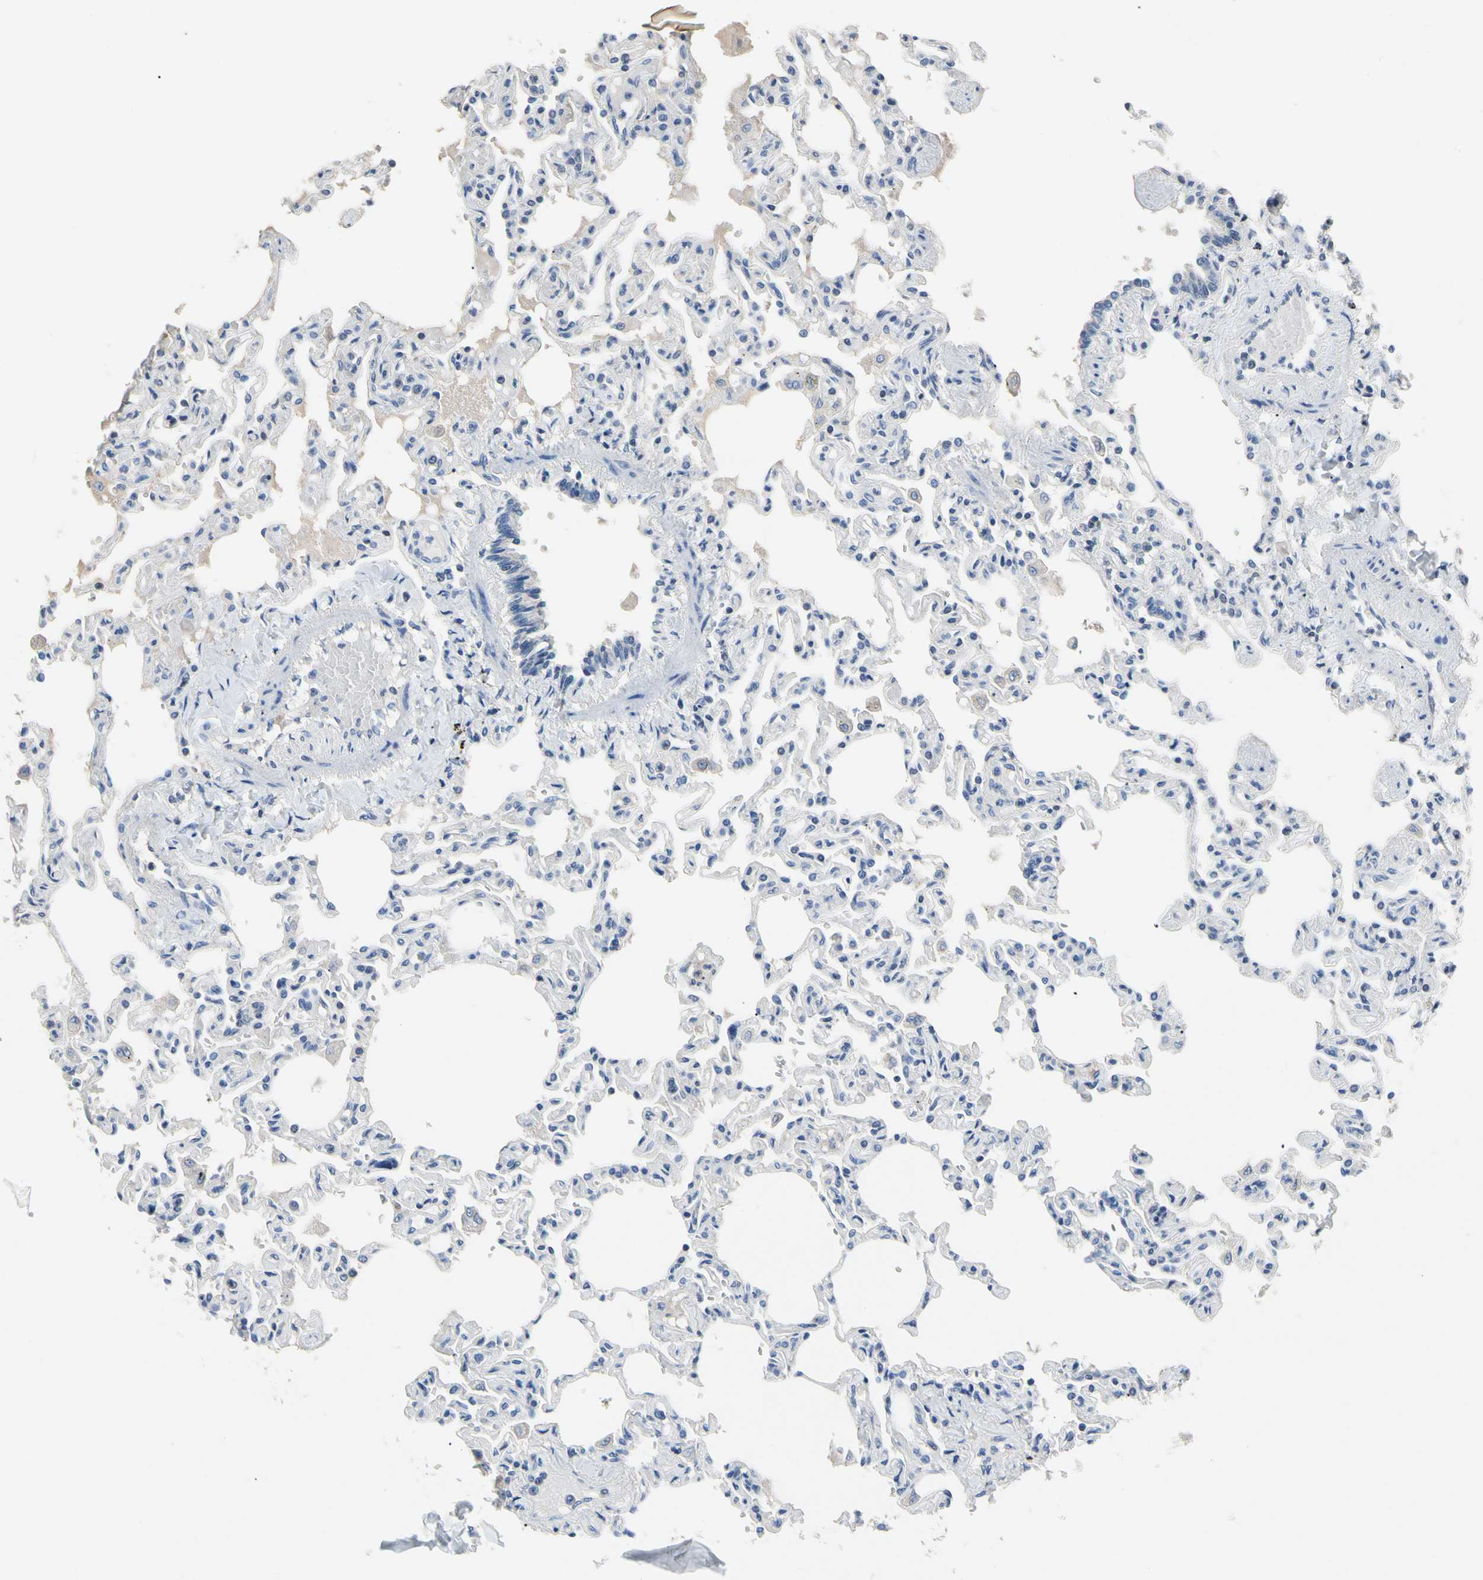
{"staining": {"intensity": "negative", "quantity": "none", "location": "none"}, "tissue": "lung", "cell_type": "Alveolar cells", "image_type": "normal", "snomed": [{"axis": "morphology", "description": "Normal tissue, NOS"}, {"axis": "topography", "description": "Lung"}], "caption": "Protein analysis of benign lung exhibits no significant expression in alveolar cells. (DAB (3,3'-diaminobenzidine) immunohistochemistry visualized using brightfield microscopy, high magnification).", "gene": "ECRG4", "patient": {"sex": "male", "age": 21}}